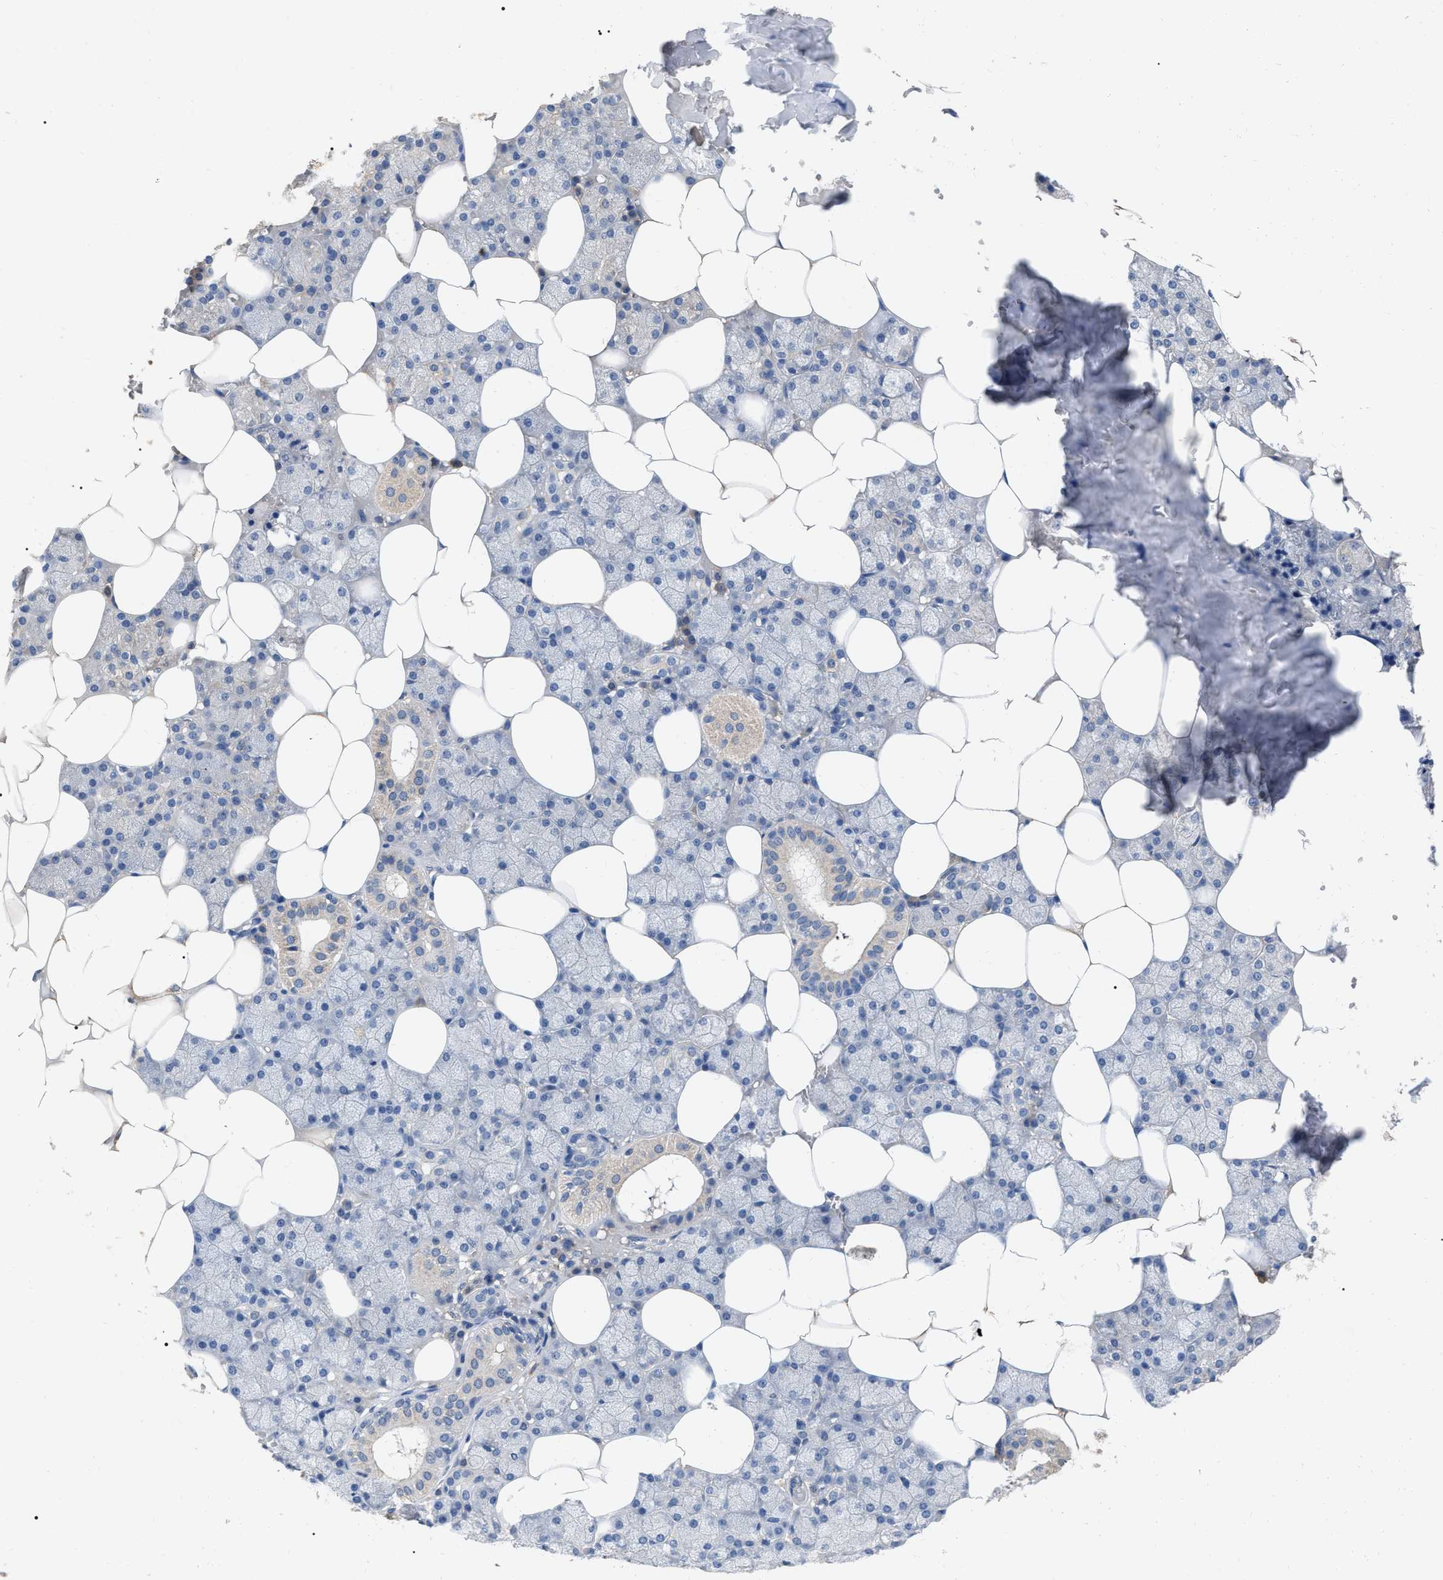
{"staining": {"intensity": "weak", "quantity": "<25%", "location": "cytoplasmic/membranous"}, "tissue": "salivary gland", "cell_type": "Glandular cells", "image_type": "normal", "snomed": [{"axis": "morphology", "description": "Normal tissue, NOS"}, {"axis": "topography", "description": "Salivary gland"}], "caption": "Benign salivary gland was stained to show a protein in brown. There is no significant staining in glandular cells. Brightfield microscopy of immunohistochemistry (IHC) stained with DAB (3,3'-diaminobenzidine) (brown) and hematoxylin (blue), captured at high magnification.", "gene": "GPR179", "patient": {"sex": "male", "age": 62}}